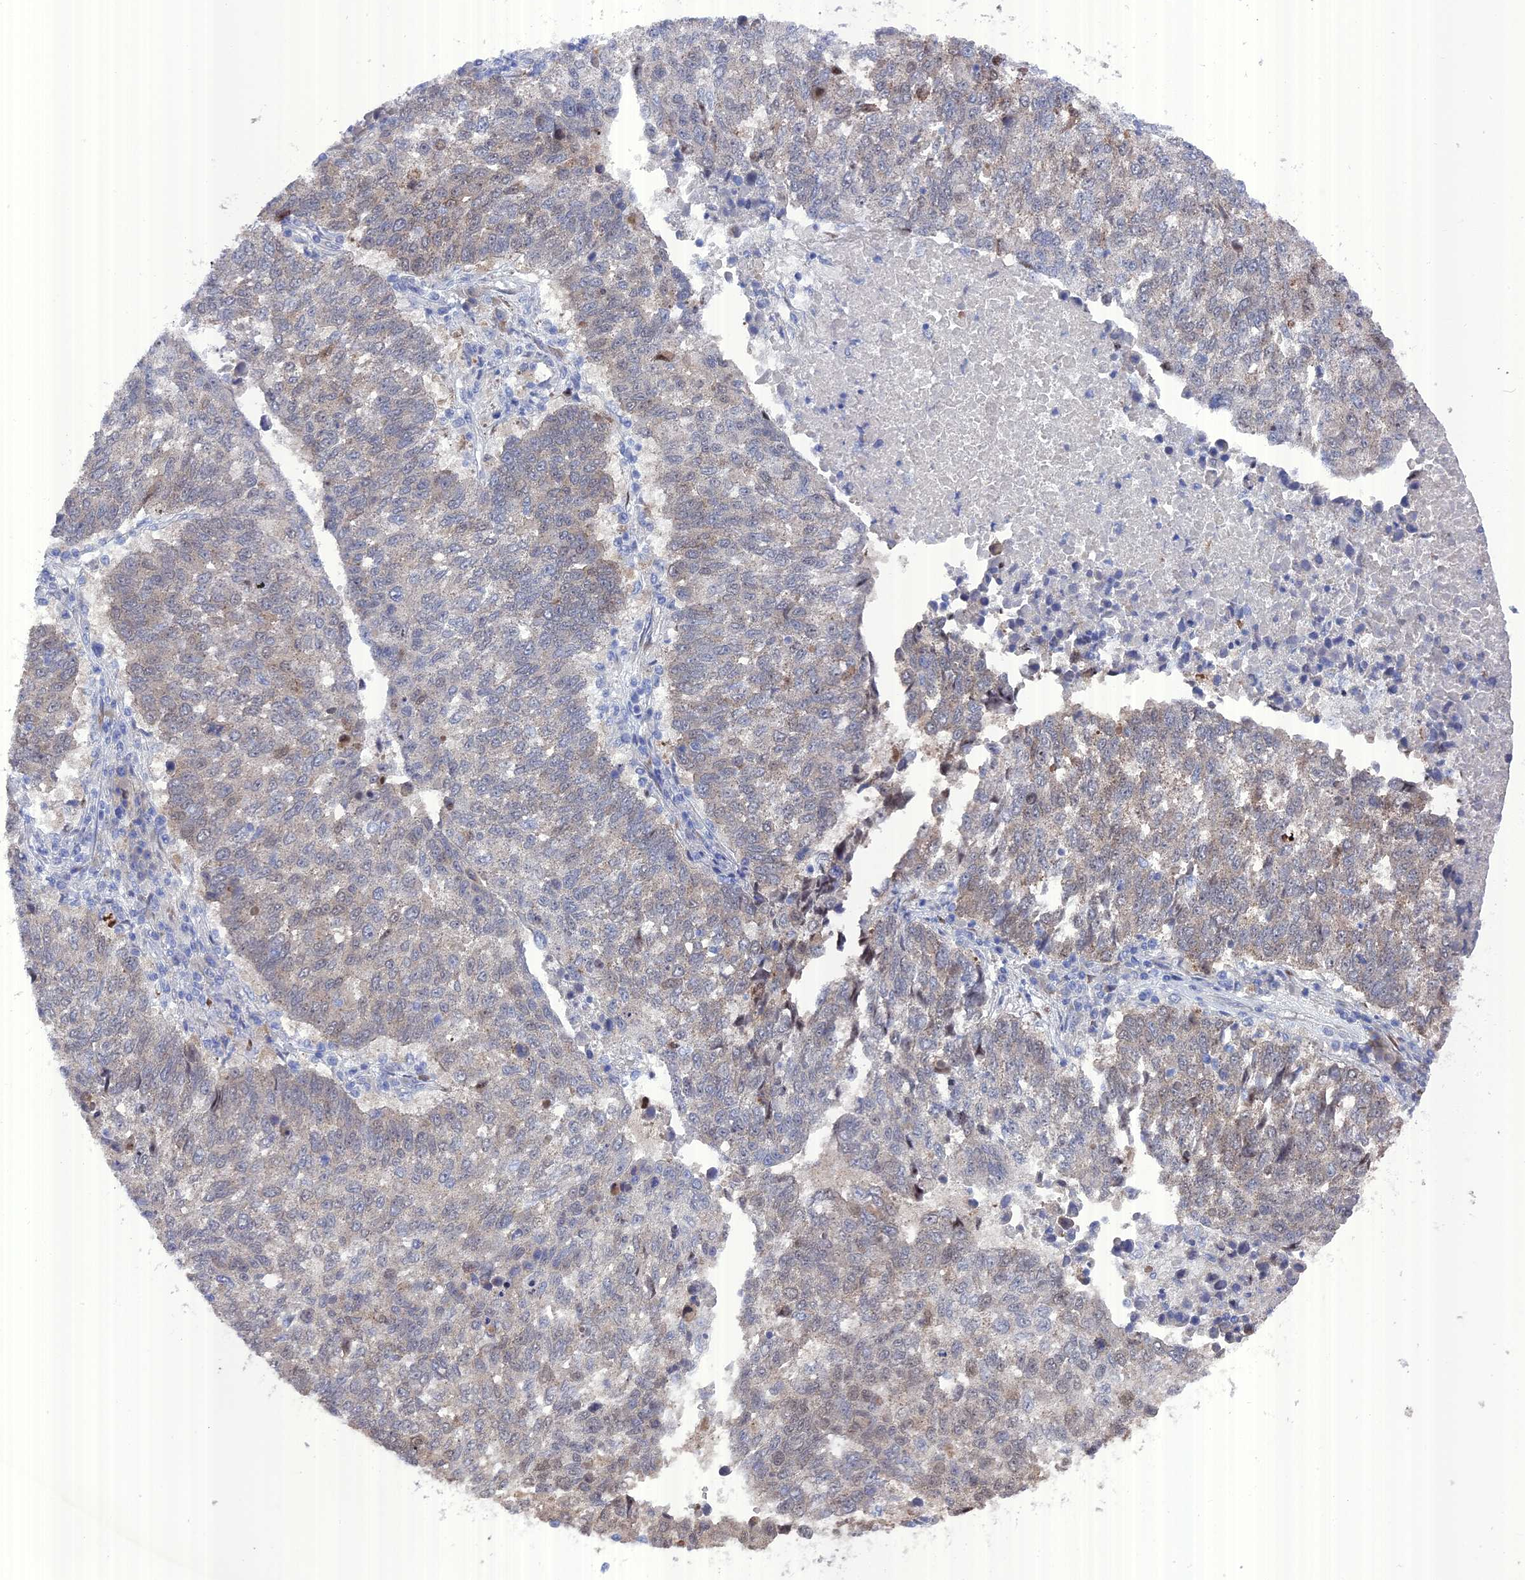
{"staining": {"intensity": "weak", "quantity": "<25%", "location": "cytoplasmic/membranous,nuclear"}, "tissue": "lung cancer", "cell_type": "Tumor cells", "image_type": "cancer", "snomed": [{"axis": "morphology", "description": "Squamous cell carcinoma, NOS"}, {"axis": "topography", "description": "Lung"}], "caption": "Tumor cells show no significant positivity in lung cancer (squamous cell carcinoma).", "gene": "TMEM161A", "patient": {"sex": "male", "age": 73}}